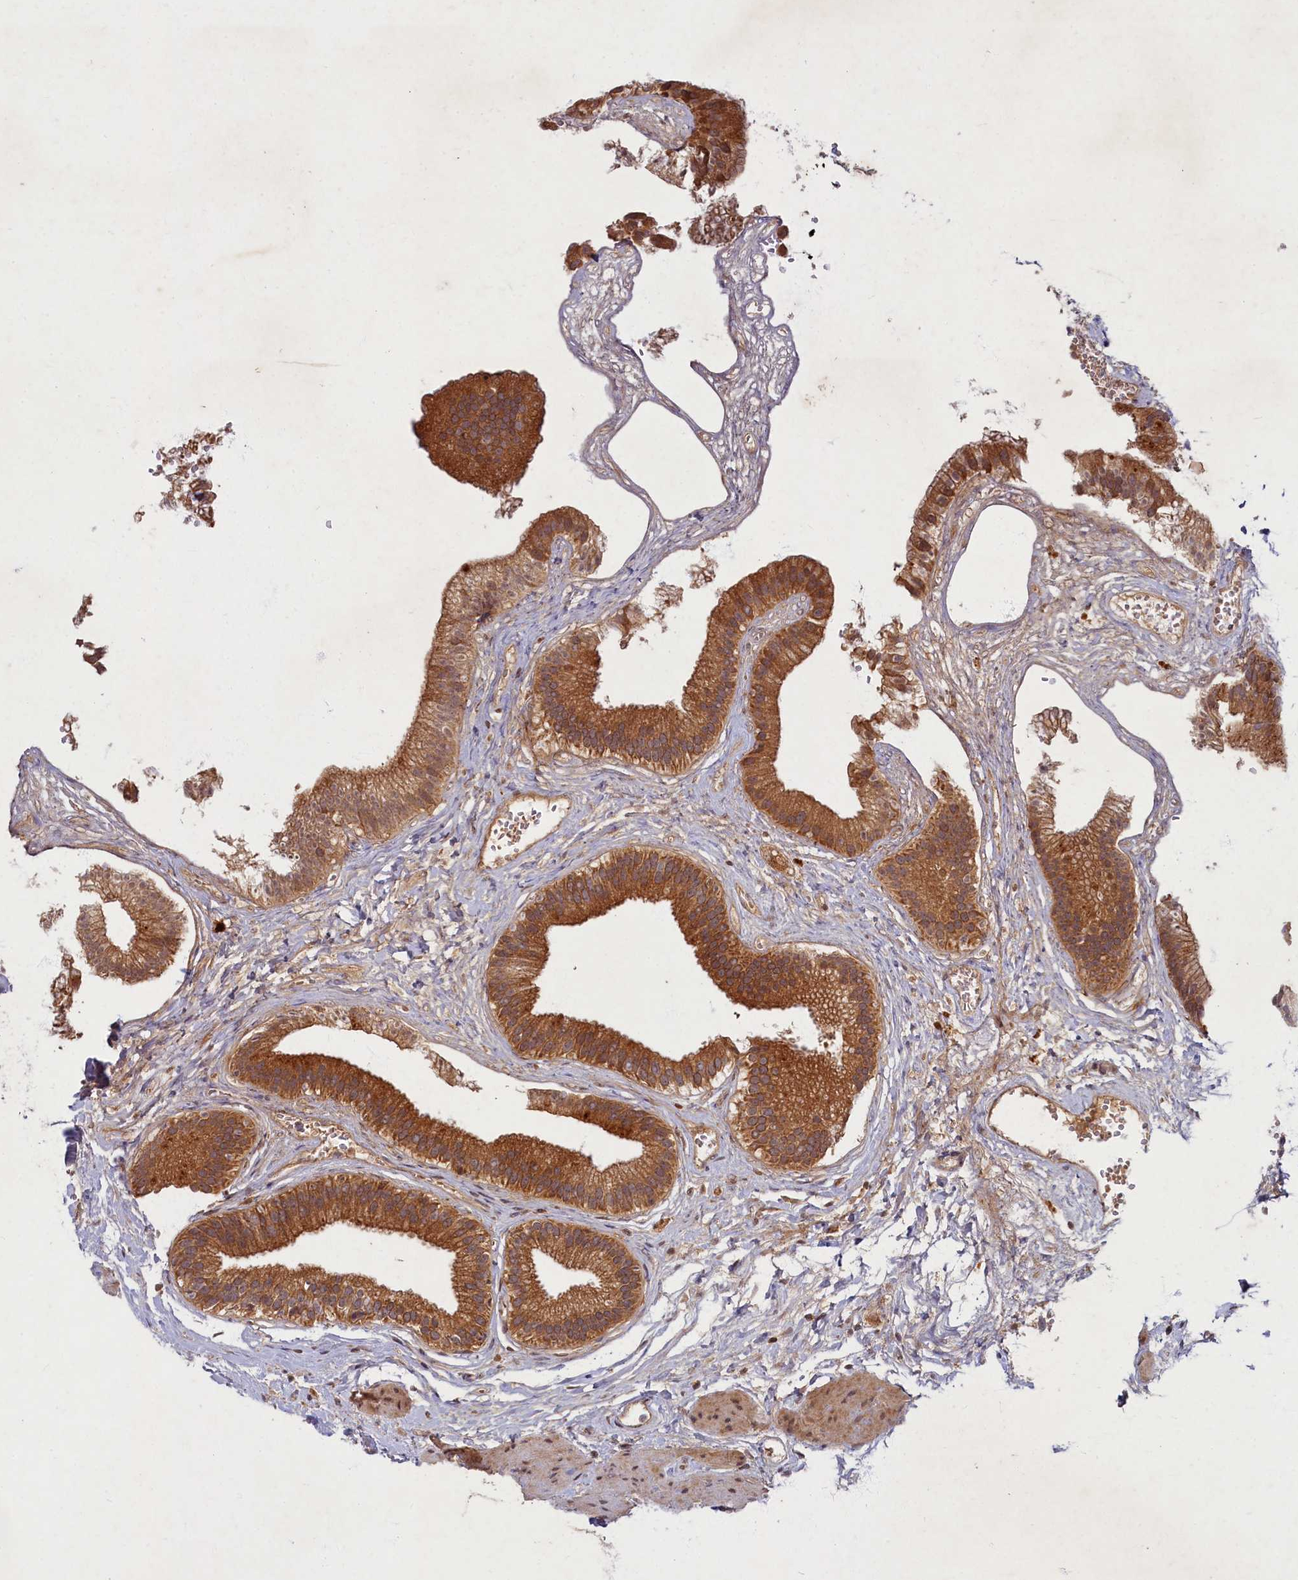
{"staining": {"intensity": "moderate", "quantity": ">75%", "location": "cytoplasmic/membranous"}, "tissue": "gallbladder", "cell_type": "Glandular cells", "image_type": "normal", "snomed": [{"axis": "morphology", "description": "Normal tissue, NOS"}, {"axis": "topography", "description": "Gallbladder"}], "caption": "Immunohistochemical staining of unremarkable gallbladder shows >75% levels of moderate cytoplasmic/membranous protein positivity in approximately >75% of glandular cells.", "gene": "BICD1", "patient": {"sex": "female", "age": 54}}